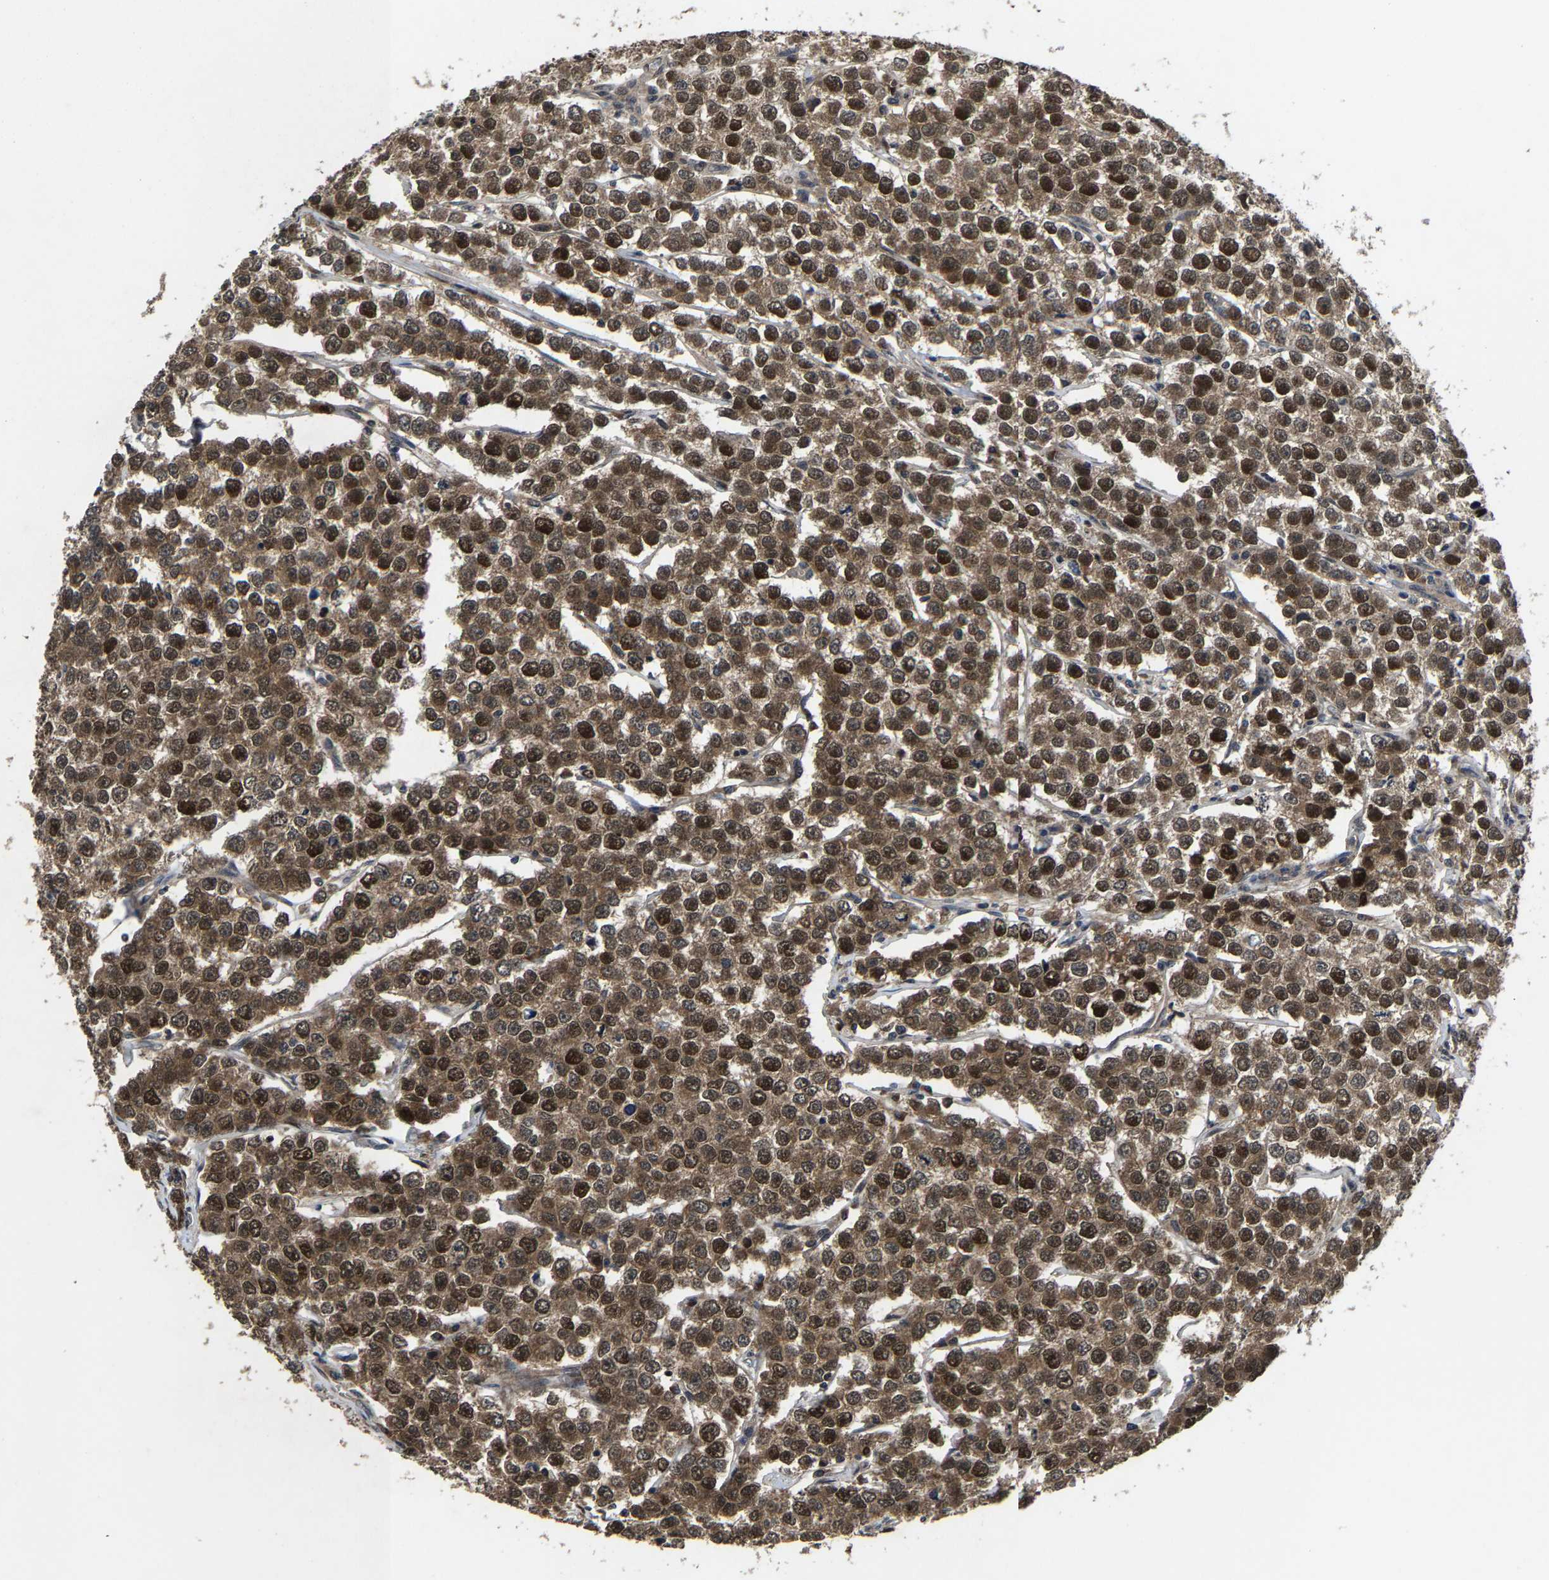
{"staining": {"intensity": "moderate", "quantity": ">75%", "location": "cytoplasmic/membranous,nuclear"}, "tissue": "testis cancer", "cell_type": "Tumor cells", "image_type": "cancer", "snomed": [{"axis": "morphology", "description": "Seminoma, NOS"}, {"axis": "morphology", "description": "Carcinoma, Embryonal, NOS"}, {"axis": "topography", "description": "Testis"}], "caption": "An immunohistochemistry (IHC) micrograph of neoplastic tissue is shown. Protein staining in brown labels moderate cytoplasmic/membranous and nuclear positivity in testis embryonal carcinoma within tumor cells.", "gene": "HUWE1", "patient": {"sex": "male", "age": 52}}